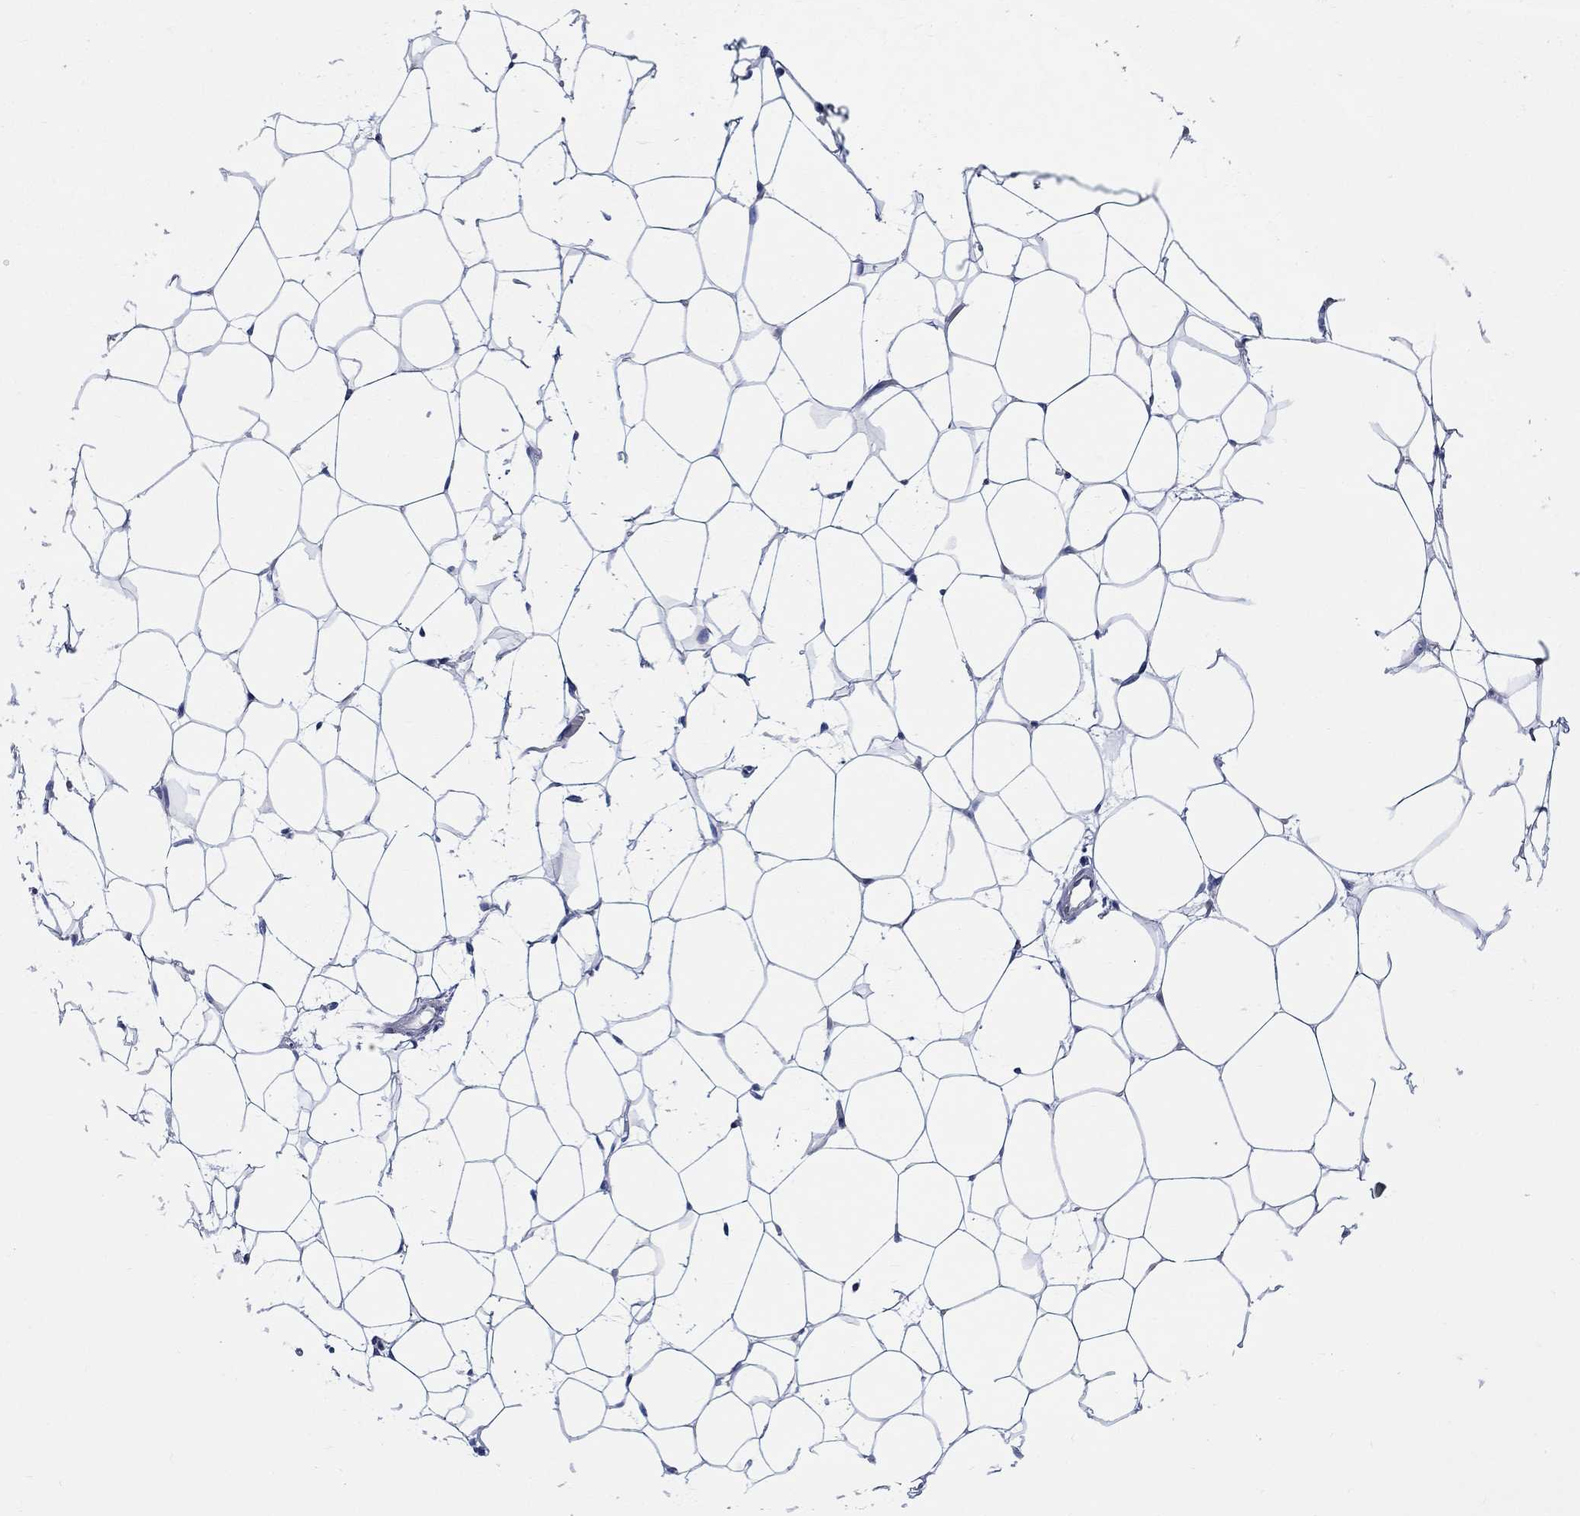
{"staining": {"intensity": "negative", "quantity": "none", "location": "none"}, "tissue": "breast", "cell_type": "Adipocytes", "image_type": "normal", "snomed": [{"axis": "morphology", "description": "Normal tissue, NOS"}, {"axis": "topography", "description": "Breast"}], "caption": "This histopathology image is of unremarkable breast stained with IHC to label a protein in brown with the nuclei are counter-stained blue. There is no staining in adipocytes.", "gene": "RAP1GAP", "patient": {"sex": "female", "age": 37}}